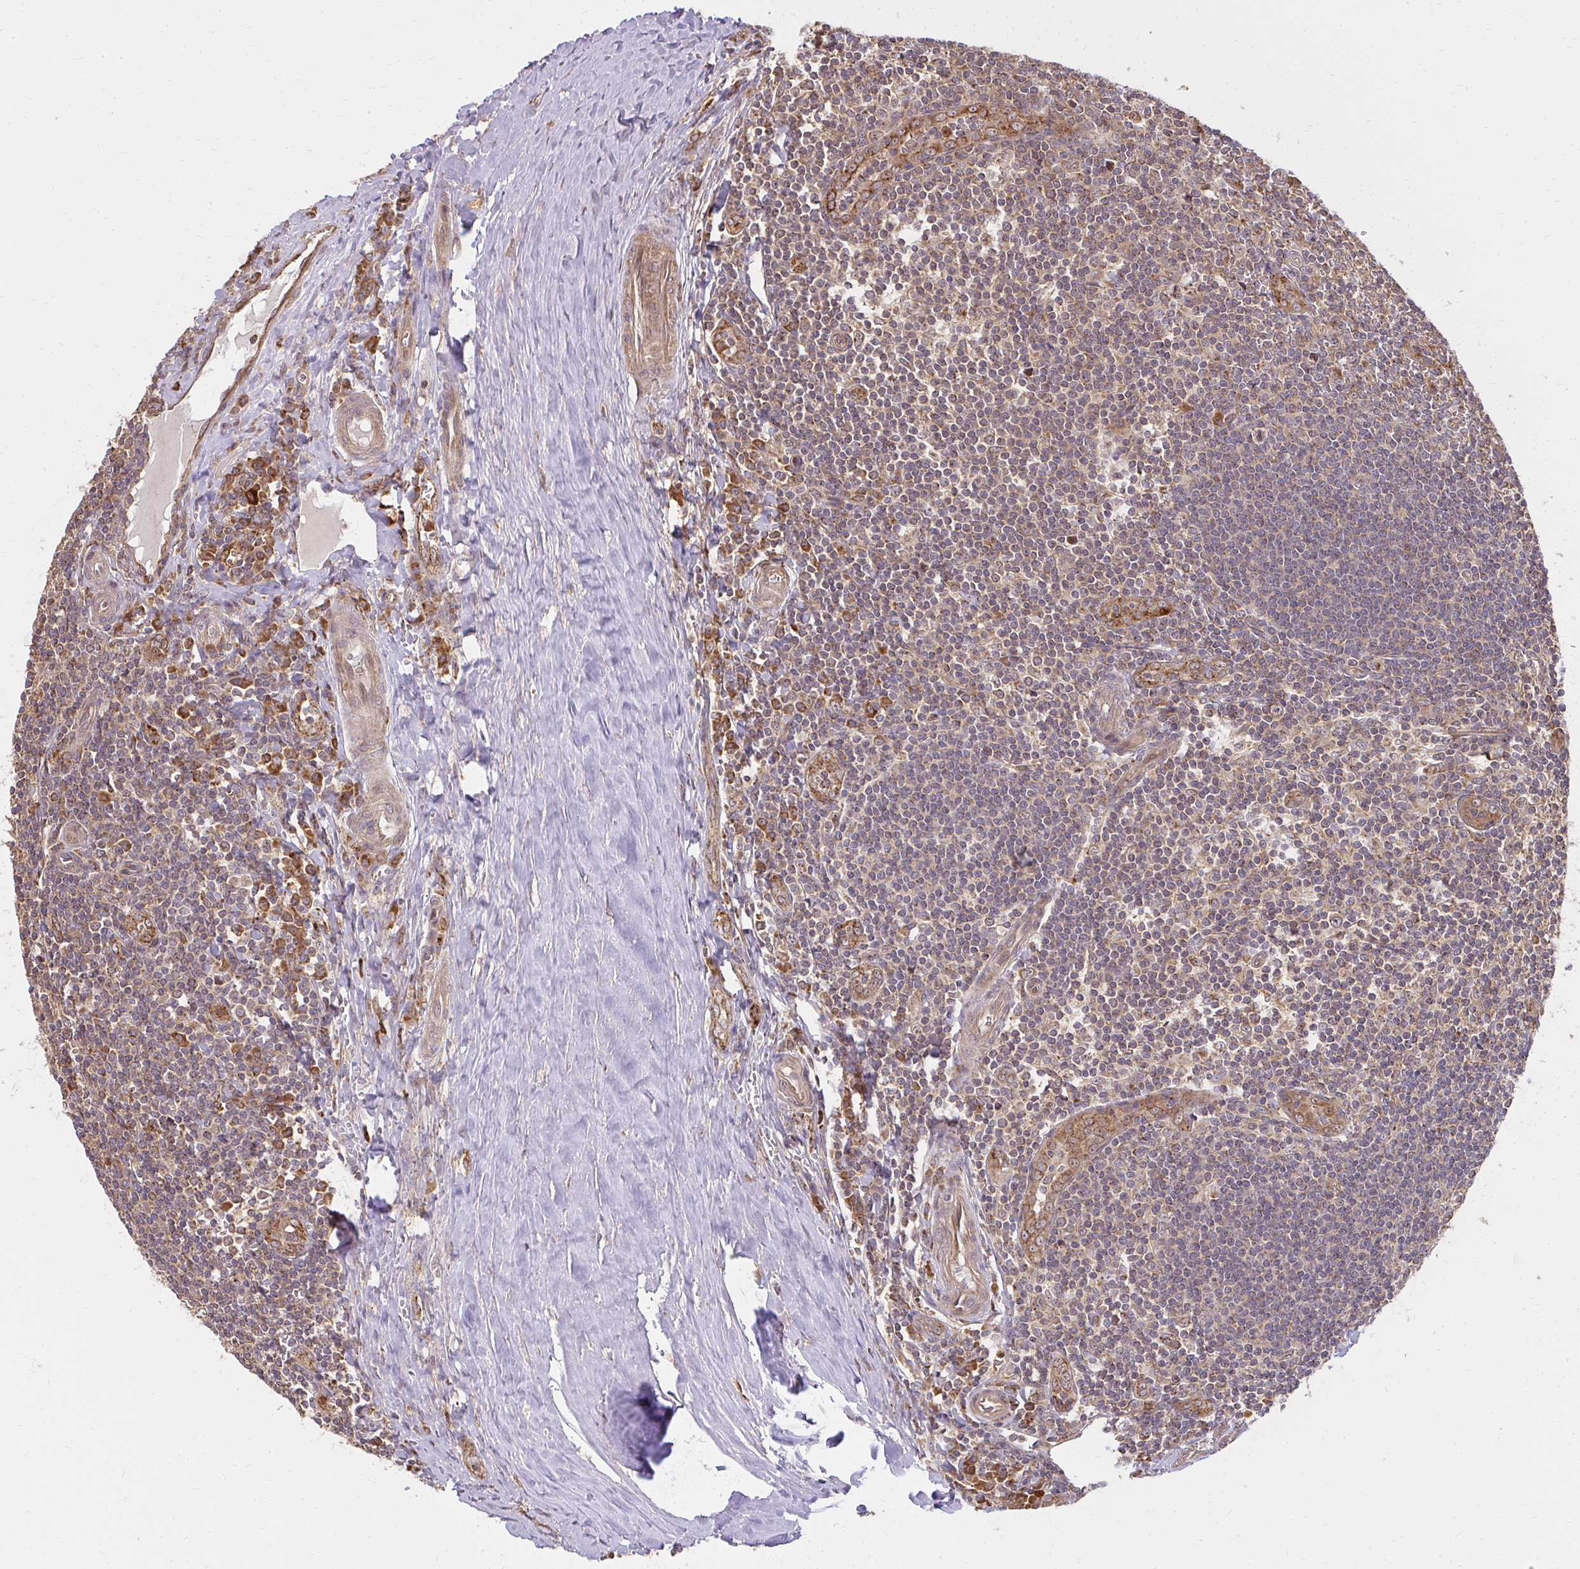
{"staining": {"intensity": "strong", "quantity": "25%-75%", "location": "cytoplasmic/membranous"}, "tissue": "tonsil", "cell_type": "Germinal center cells", "image_type": "normal", "snomed": [{"axis": "morphology", "description": "Normal tissue, NOS"}, {"axis": "topography", "description": "Tonsil"}], "caption": "Immunohistochemistry histopathology image of unremarkable tonsil stained for a protein (brown), which exhibits high levels of strong cytoplasmic/membranous expression in approximately 25%-75% of germinal center cells.", "gene": "GNS", "patient": {"sex": "male", "age": 27}}